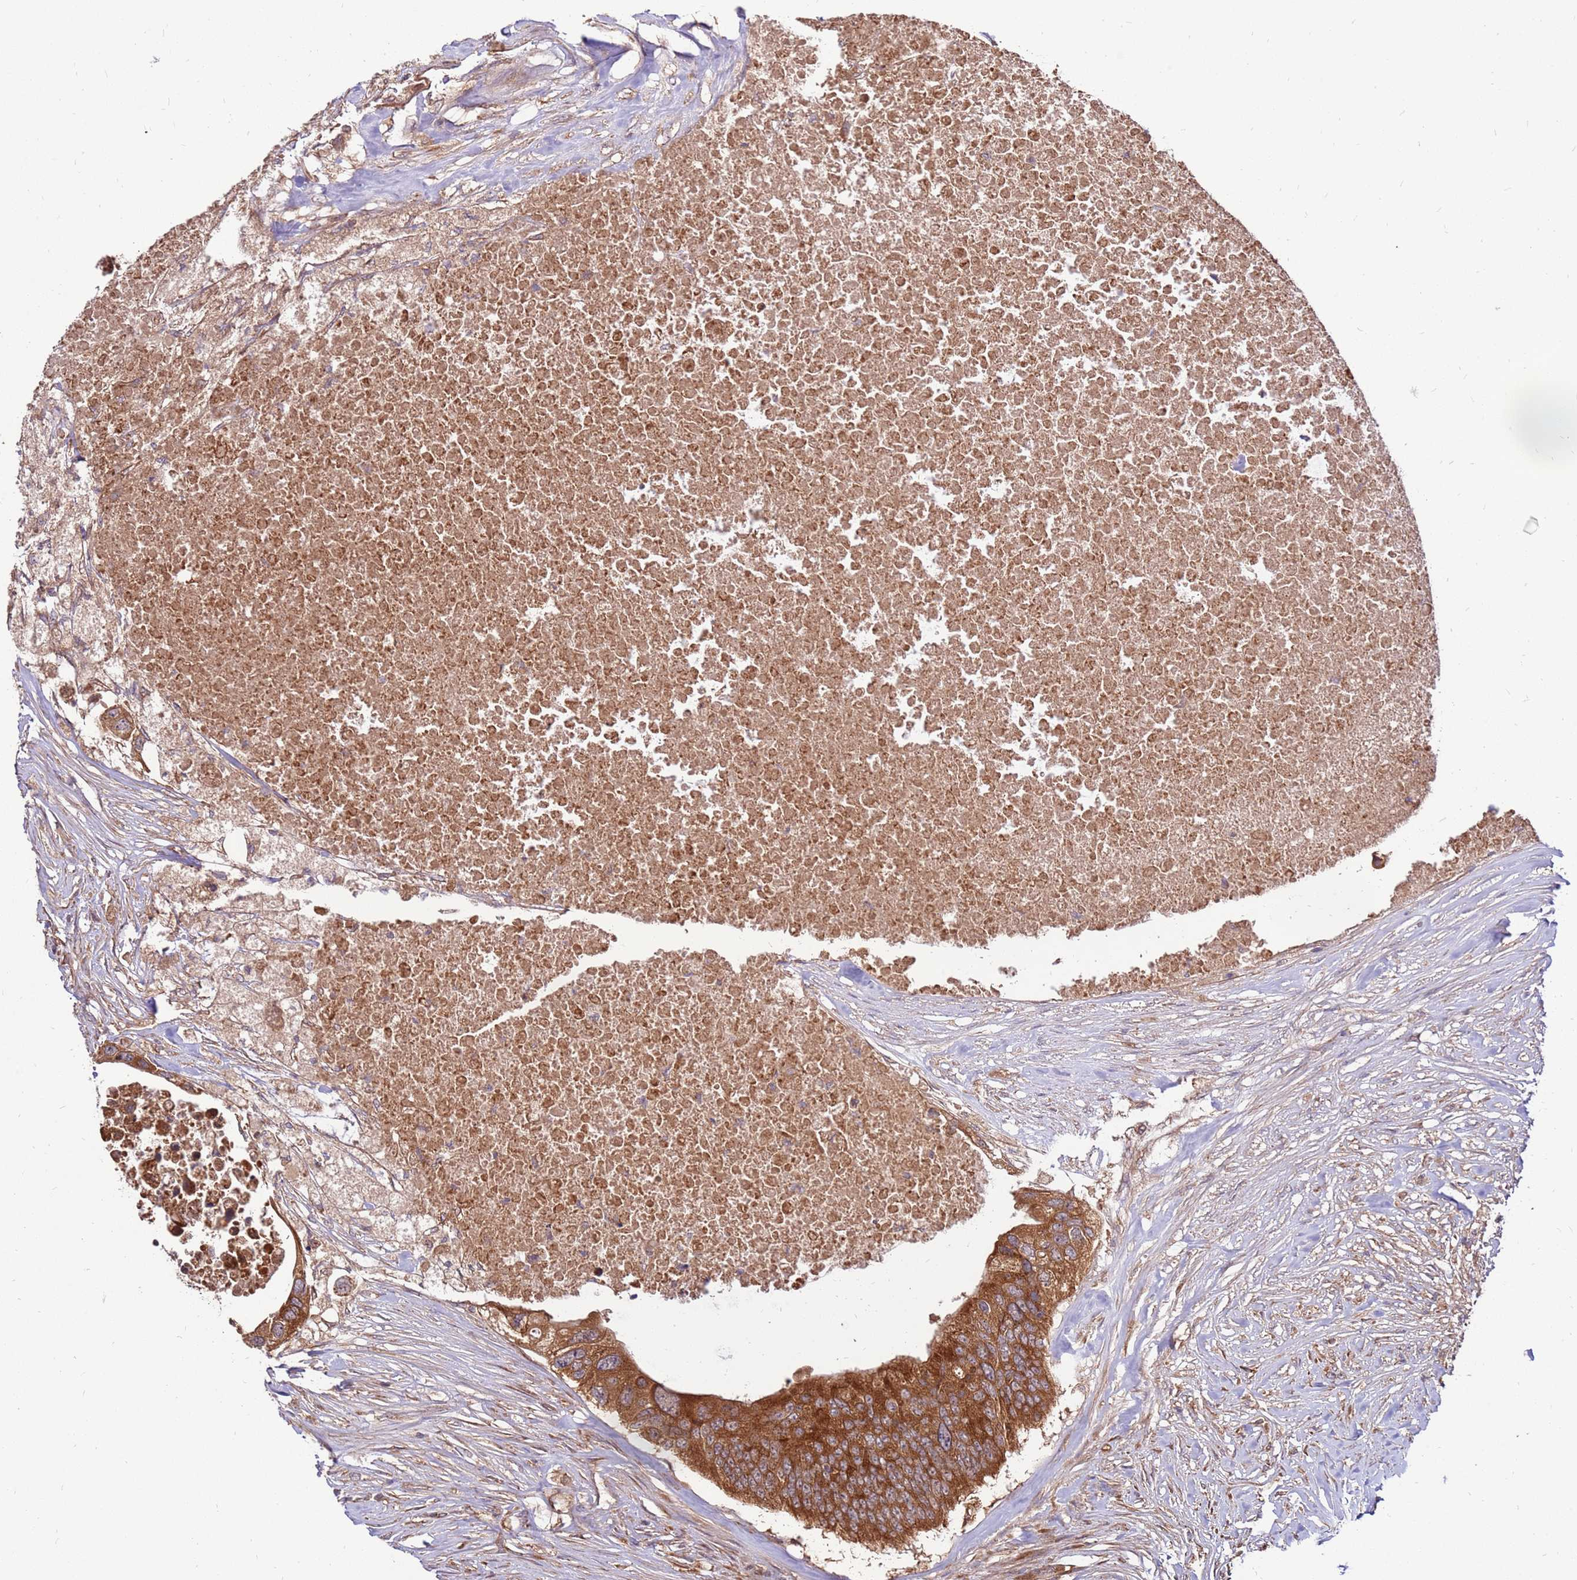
{"staining": {"intensity": "strong", "quantity": ">75%", "location": "cytoplasmic/membranous"}, "tissue": "colorectal cancer", "cell_type": "Tumor cells", "image_type": "cancer", "snomed": [{"axis": "morphology", "description": "Adenocarcinoma, NOS"}, {"axis": "topography", "description": "Colon"}], "caption": "Human colorectal cancer stained with a brown dye demonstrates strong cytoplasmic/membranous positive expression in about >75% of tumor cells.", "gene": "SLC44A5", "patient": {"sex": "male", "age": 71}}